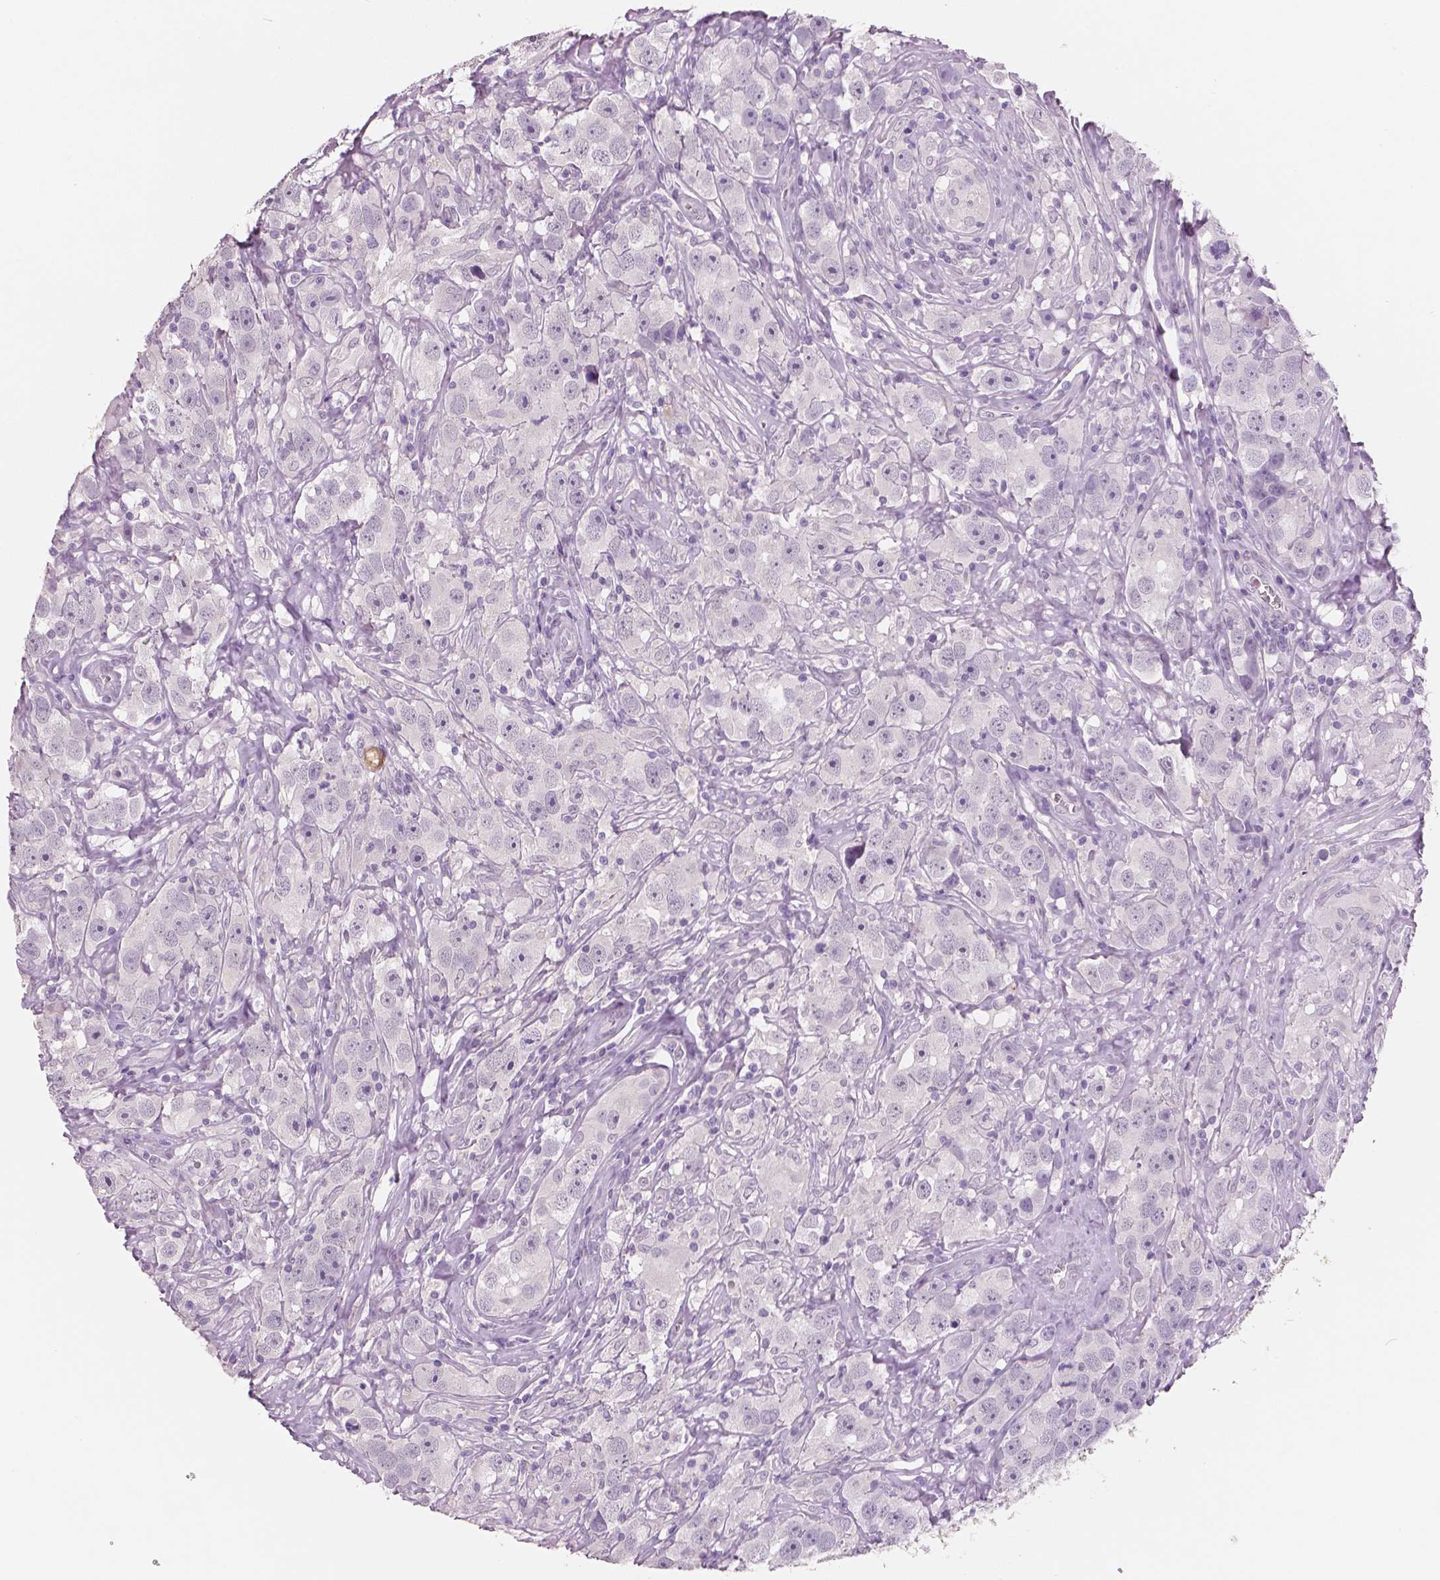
{"staining": {"intensity": "negative", "quantity": "none", "location": "none"}, "tissue": "testis cancer", "cell_type": "Tumor cells", "image_type": "cancer", "snomed": [{"axis": "morphology", "description": "Seminoma, NOS"}, {"axis": "topography", "description": "Testis"}], "caption": "This is an IHC histopathology image of human testis seminoma. There is no expression in tumor cells.", "gene": "NECAB2", "patient": {"sex": "male", "age": 49}}